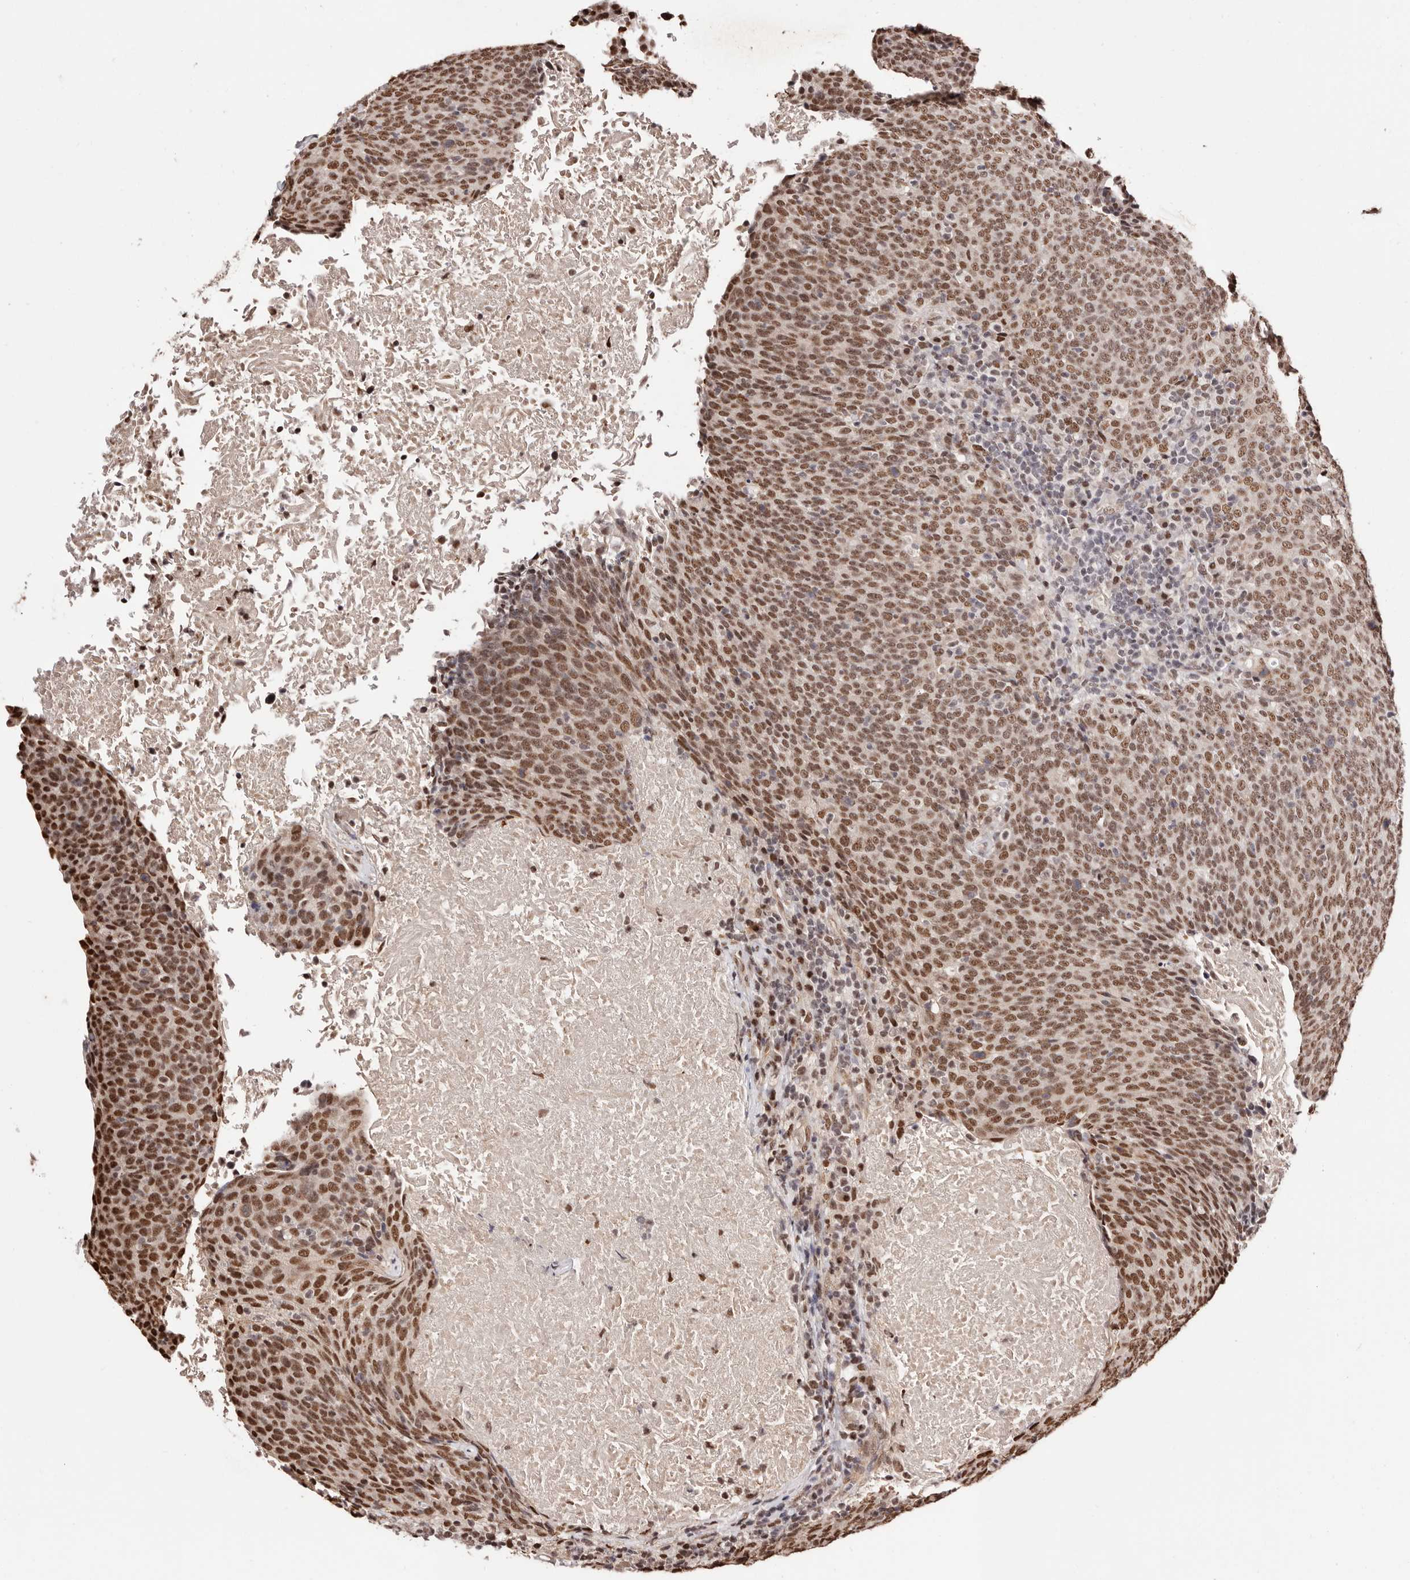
{"staining": {"intensity": "moderate", "quantity": ">75%", "location": "nuclear"}, "tissue": "head and neck cancer", "cell_type": "Tumor cells", "image_type": "cancer", "snomed": [{"axis": "morphology", "description": "Squamous cell carcinoma, NOS"}, {"axis": "morphology", "description": "Squamous cell carcinoma, metastatic, NOS"}, {"axis": "topography", "description": "Lymph node"}, {"axis": "topography", "description": "Head-Neck"}], "caption": "DAB (3,3'-diaminobenzidine) immunohistochemical staining of metastatic squamous cell carcinoma (head and neck) reveals moderate nuclear protein staining in approximately >75% of tumor cells.", "gene": "BICRAL", "patient": {"sex": "male", "age": 62}}